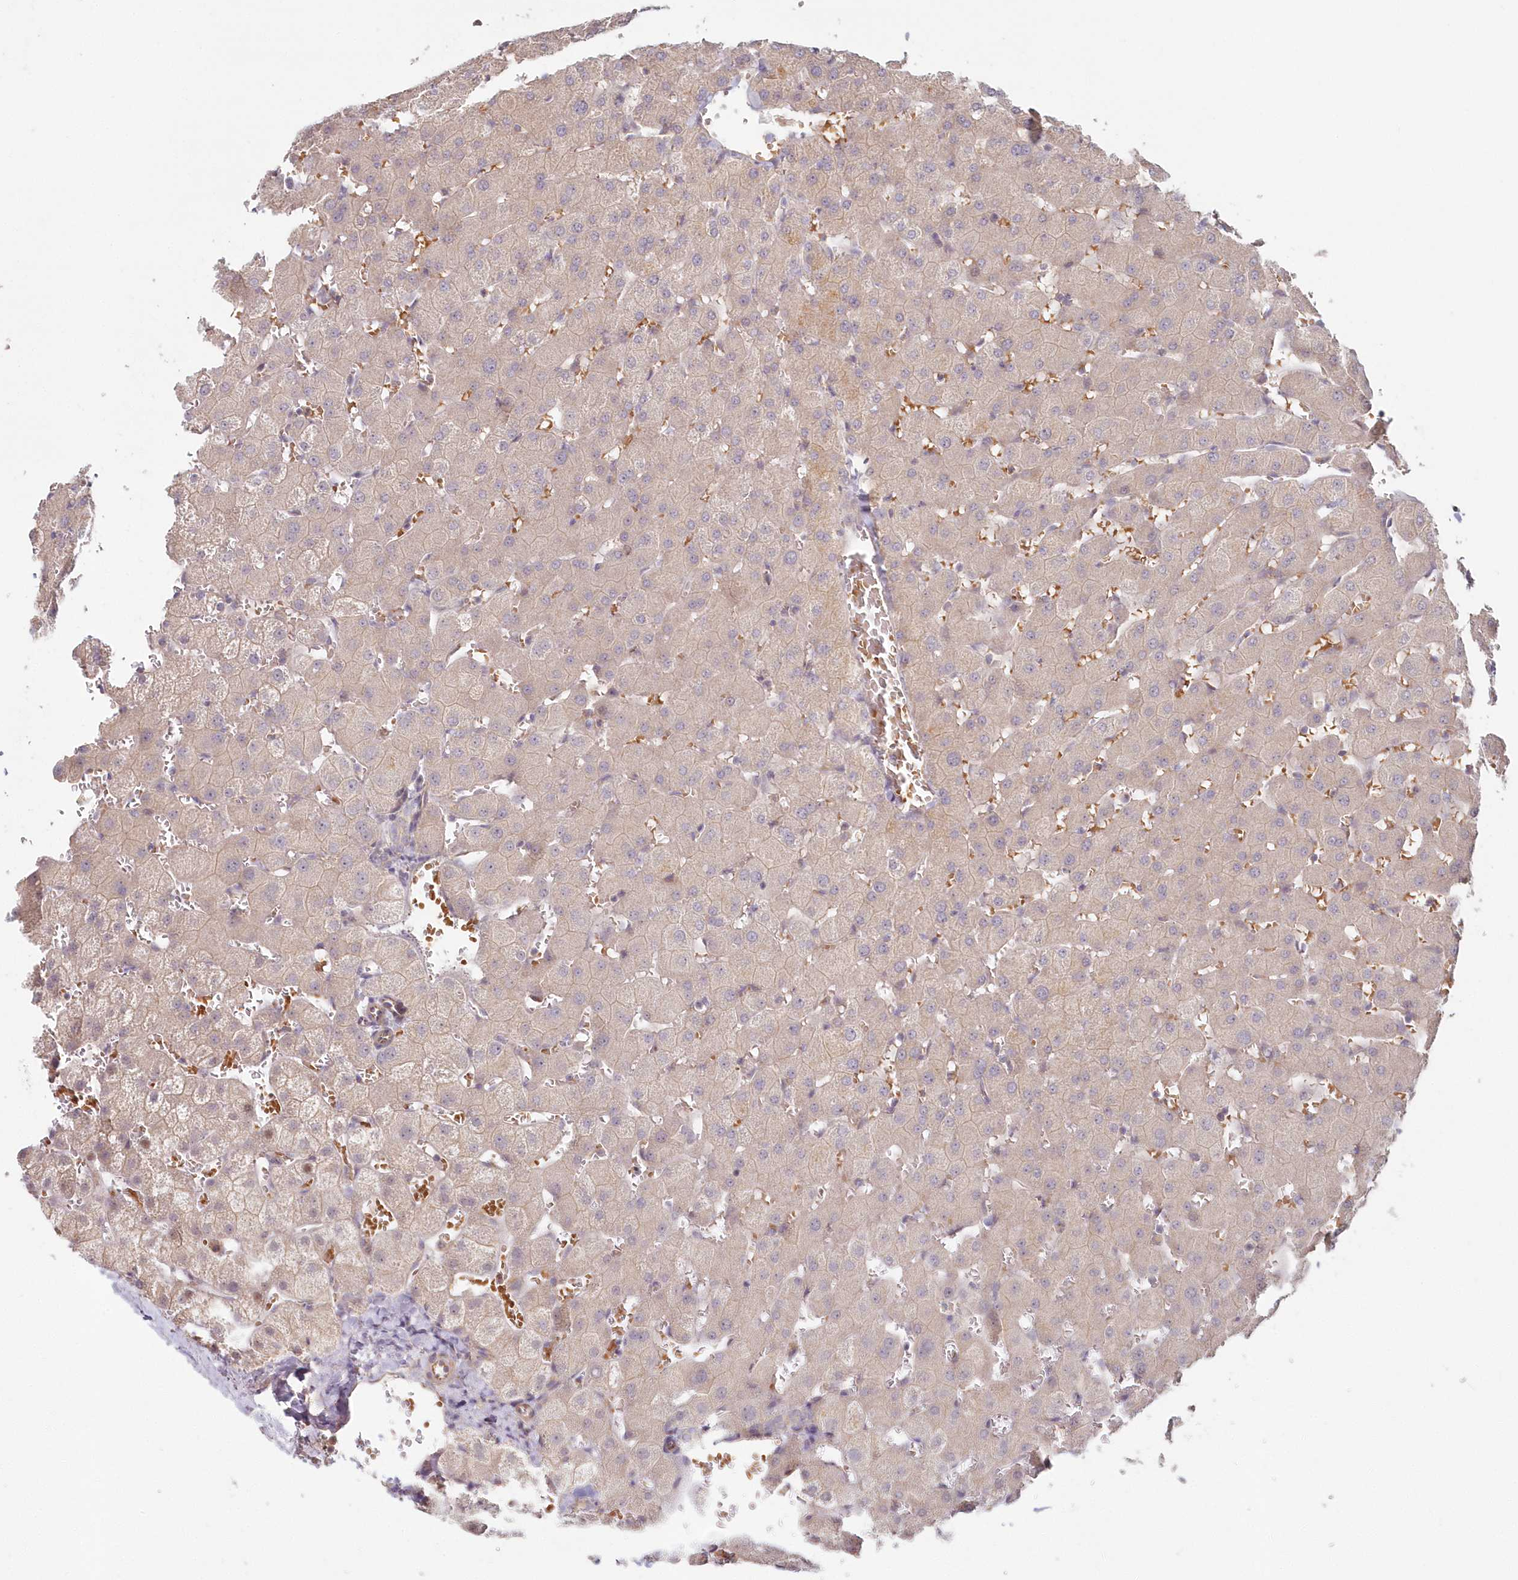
{"staining": {"intensity": "negative", "quantity": "none", "location": "none"}, "tissue": "liver", "cell_type": "Cholangiocytes", "image_type": "normal", "snomed": [{"axis": "morphology", "description": "Normal tissue, NOS"}, {"axis": "topography", "description": "Liver"}], "caption": "This is a histopathology image of immunohistochemistry (IHC) staining of benign liver, which shows no expression in cholangiocytes. (Stains: DAB (3,3'-diaminobenzidine) immunohistochemistry (IHC) with hematoxylin counter stain, Microscopy: brightfield microscopy at high magnification).", "gene": "HYCC2", "patient": {"sex": "female", "age": 63}}